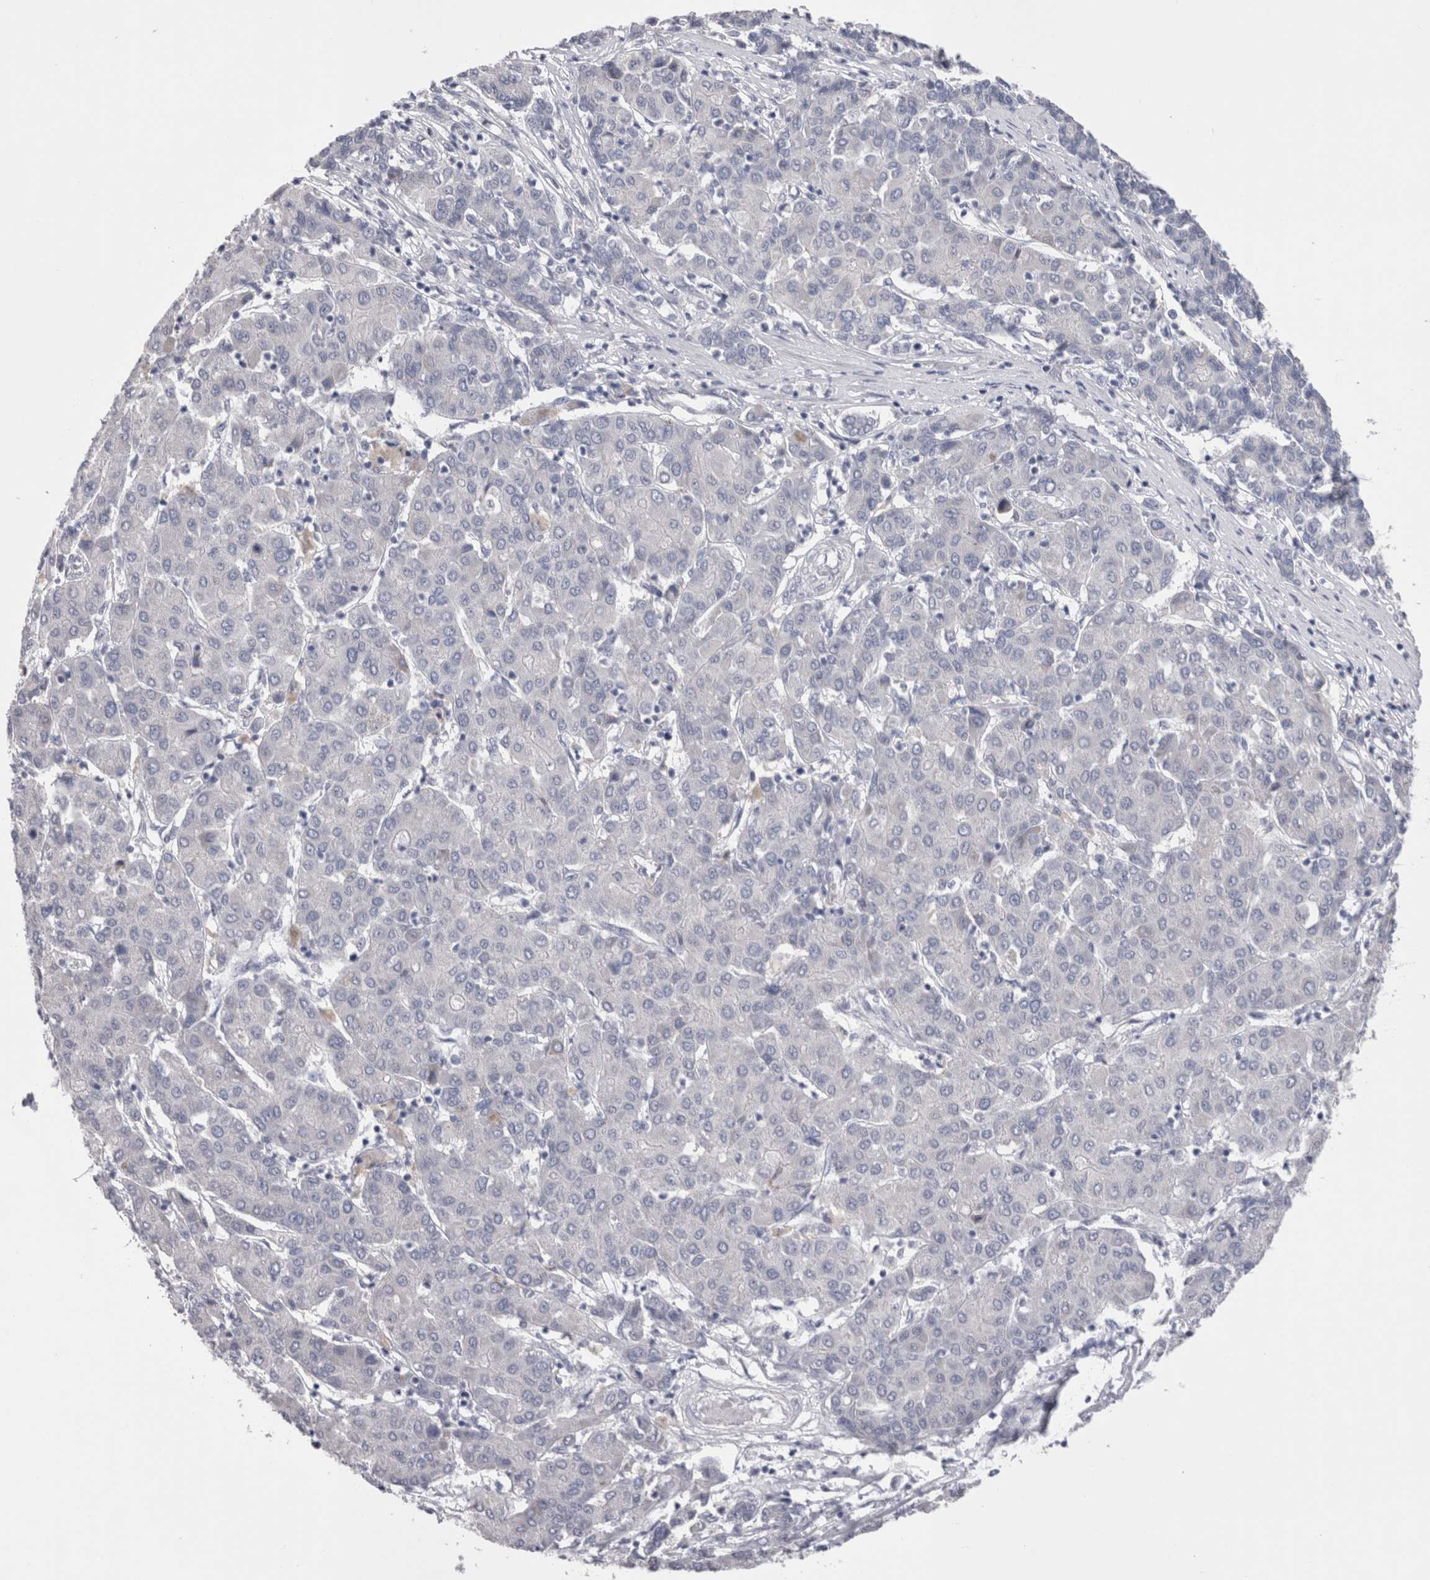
{"staining": {"intensity": "negative", "quantity": "none", "location": "none"}, "tissue": "liver cancer", "cell_type": "Tumor cells", "image_type": "cancer", "snomed": [{"axis": "morphology", "description": "Carcinoma, Hepatocellular, NOS"}, {"axis": "topography", "description": "Liver"}], "caption": "A photomicrograph of human liver hepatocellular carcinoma is negative for staining in tumor cells.", "gene": "PWP2", "patient": {"sex": "male", "age": 65}}